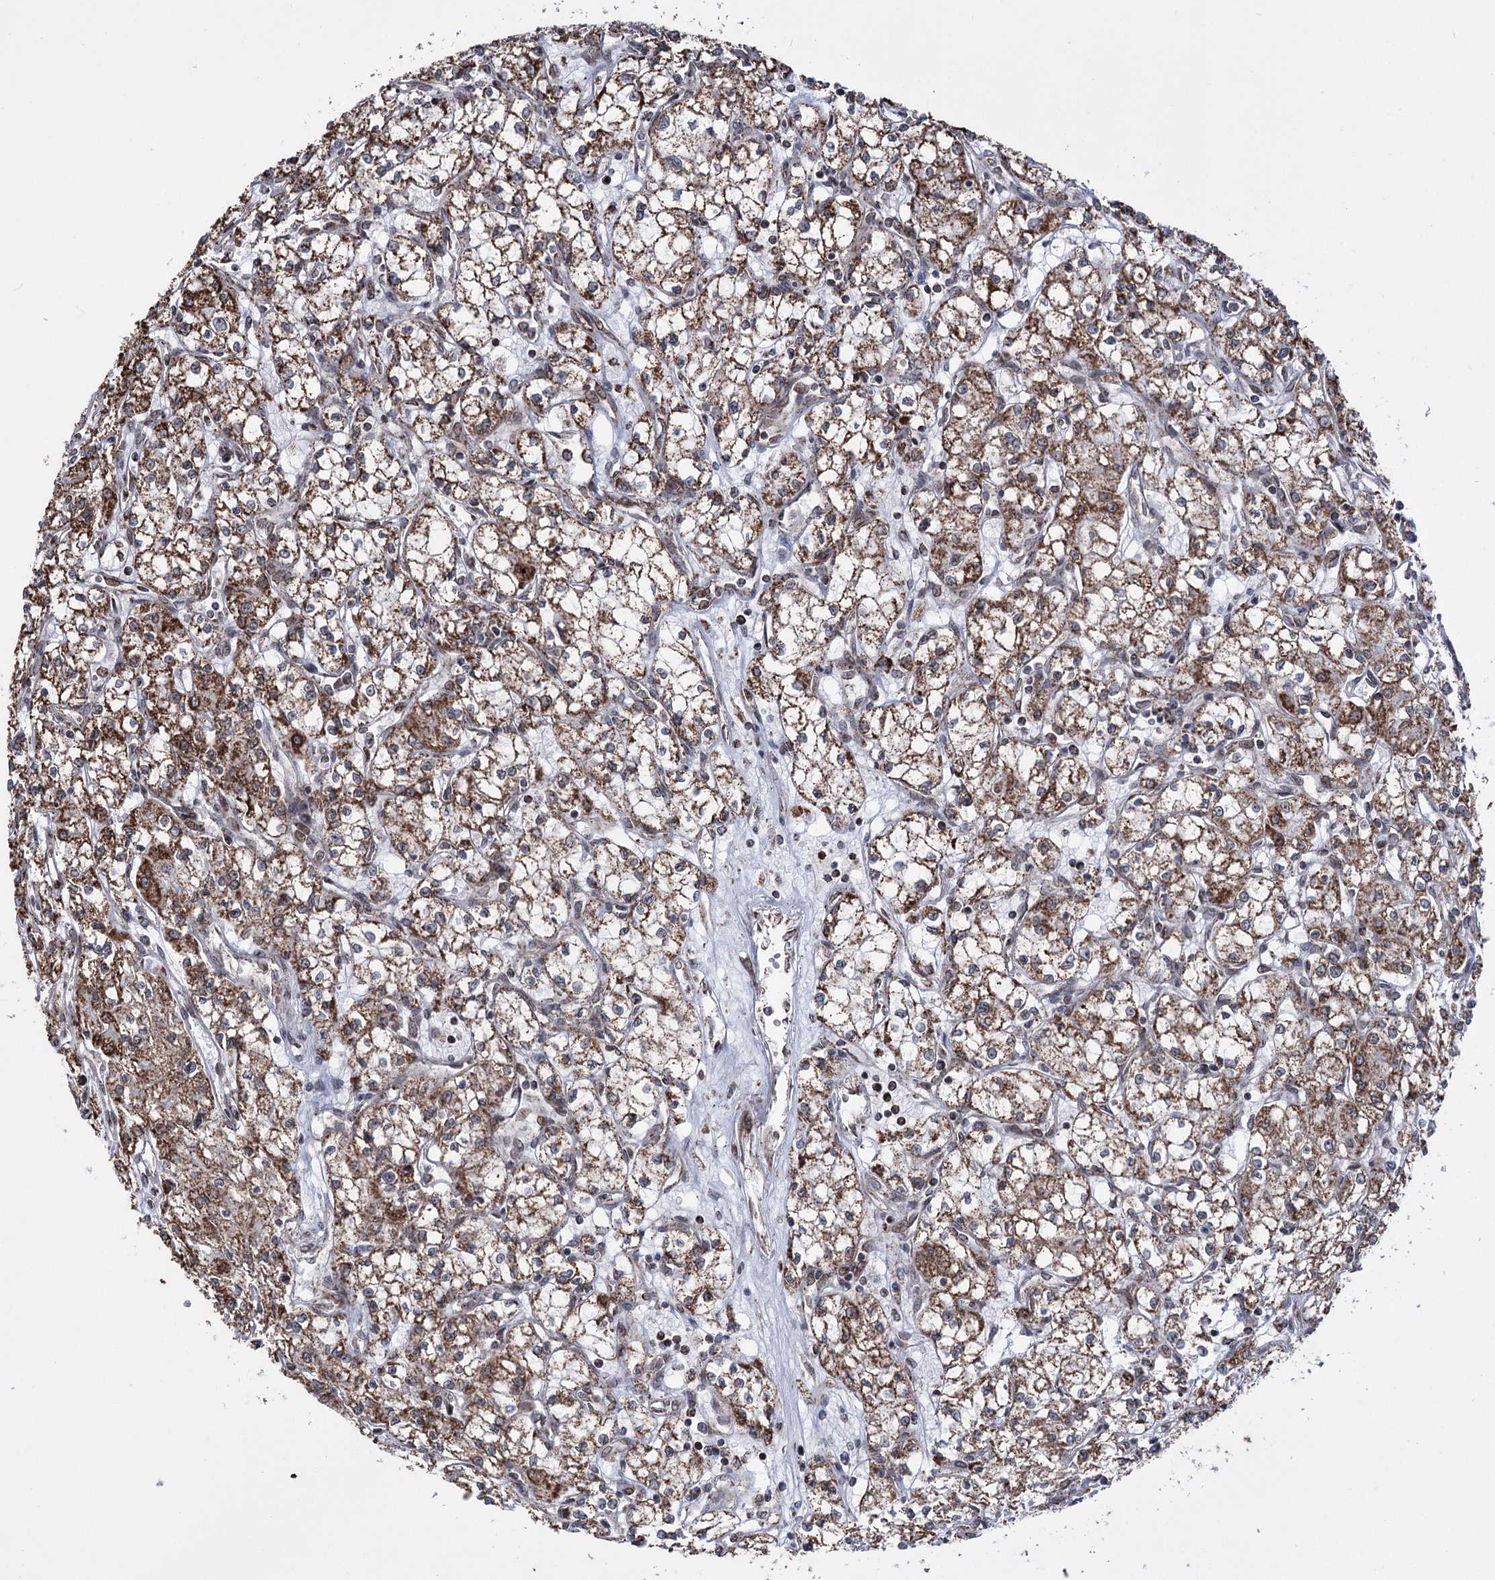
{"staining": {"intensity": "moderate", "quantity": ">75%", "location": "cytoplasmic/membranous"}, "tissue": "renal cancer", "cell_type": "Tumor cells", "image_type": "cancer", "snomed": [{"axis": "morphology", "description": "Adenocarcinoma, NOS"}, {"axis": "topography", "description": "Kidney"}], "caption": "Adenocarcinoma (renal) stained with a protein marker exhibits moderate staining in tumor cells.", "gene": "CREB3L4", "patient": {"sex": "male", "age": 59}}